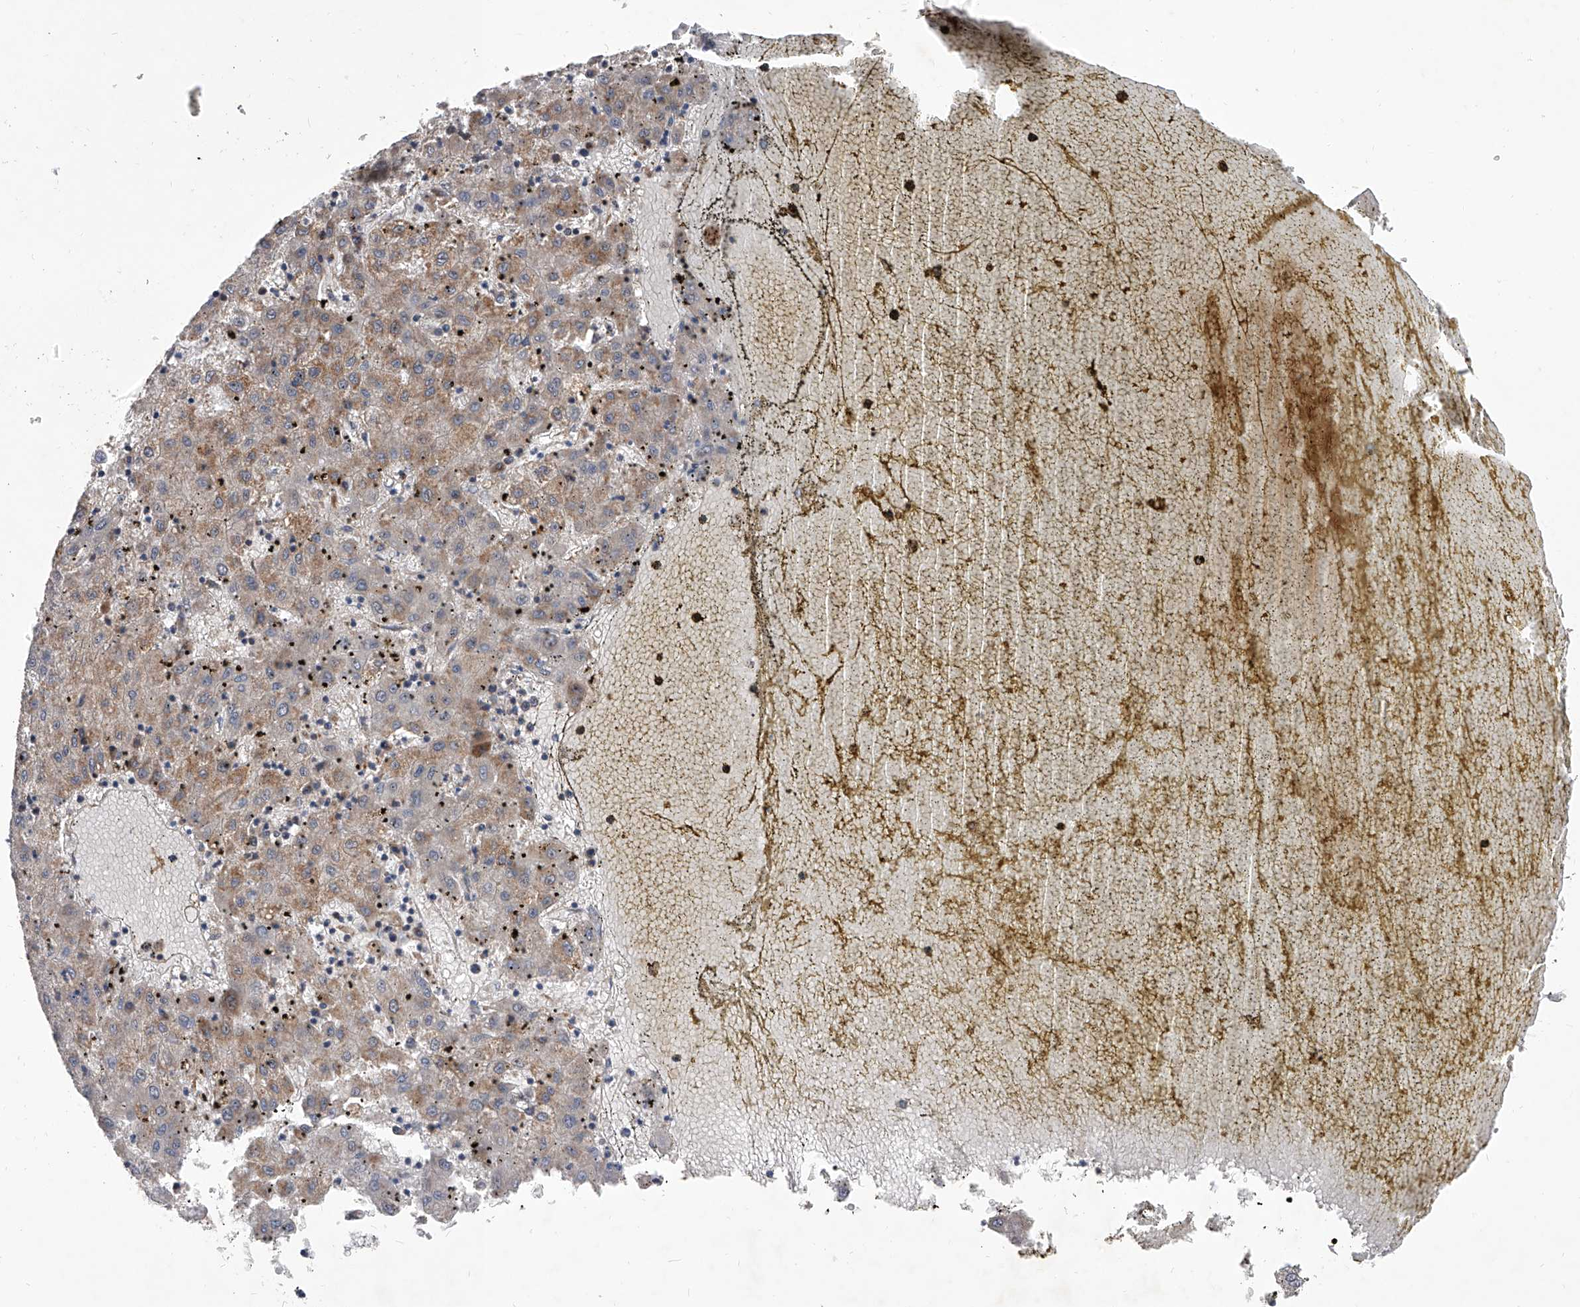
{"staining": {"intensity": "weak", "quantity": ">75%", "location": "cytoplasmic/membranous"}, "tissue": "liver cancer", "cell_type": "Tumor cells", "image_type": "cancer", "snomed": [{"axis": "morphology", "description": "Carcinoma, Hepatocellular, NOS"}, {"axis": "topography", "description": "Liver"}], "caption": "There is low levels of weak cytoplasmic/membranous staining in tumor cells of hepatocellular carcinoma (liver), as demonstrated by immunohistochemical staining (brown color).", "gene": "CFAP410", "patient": {"sex": "male", "age": 72}}